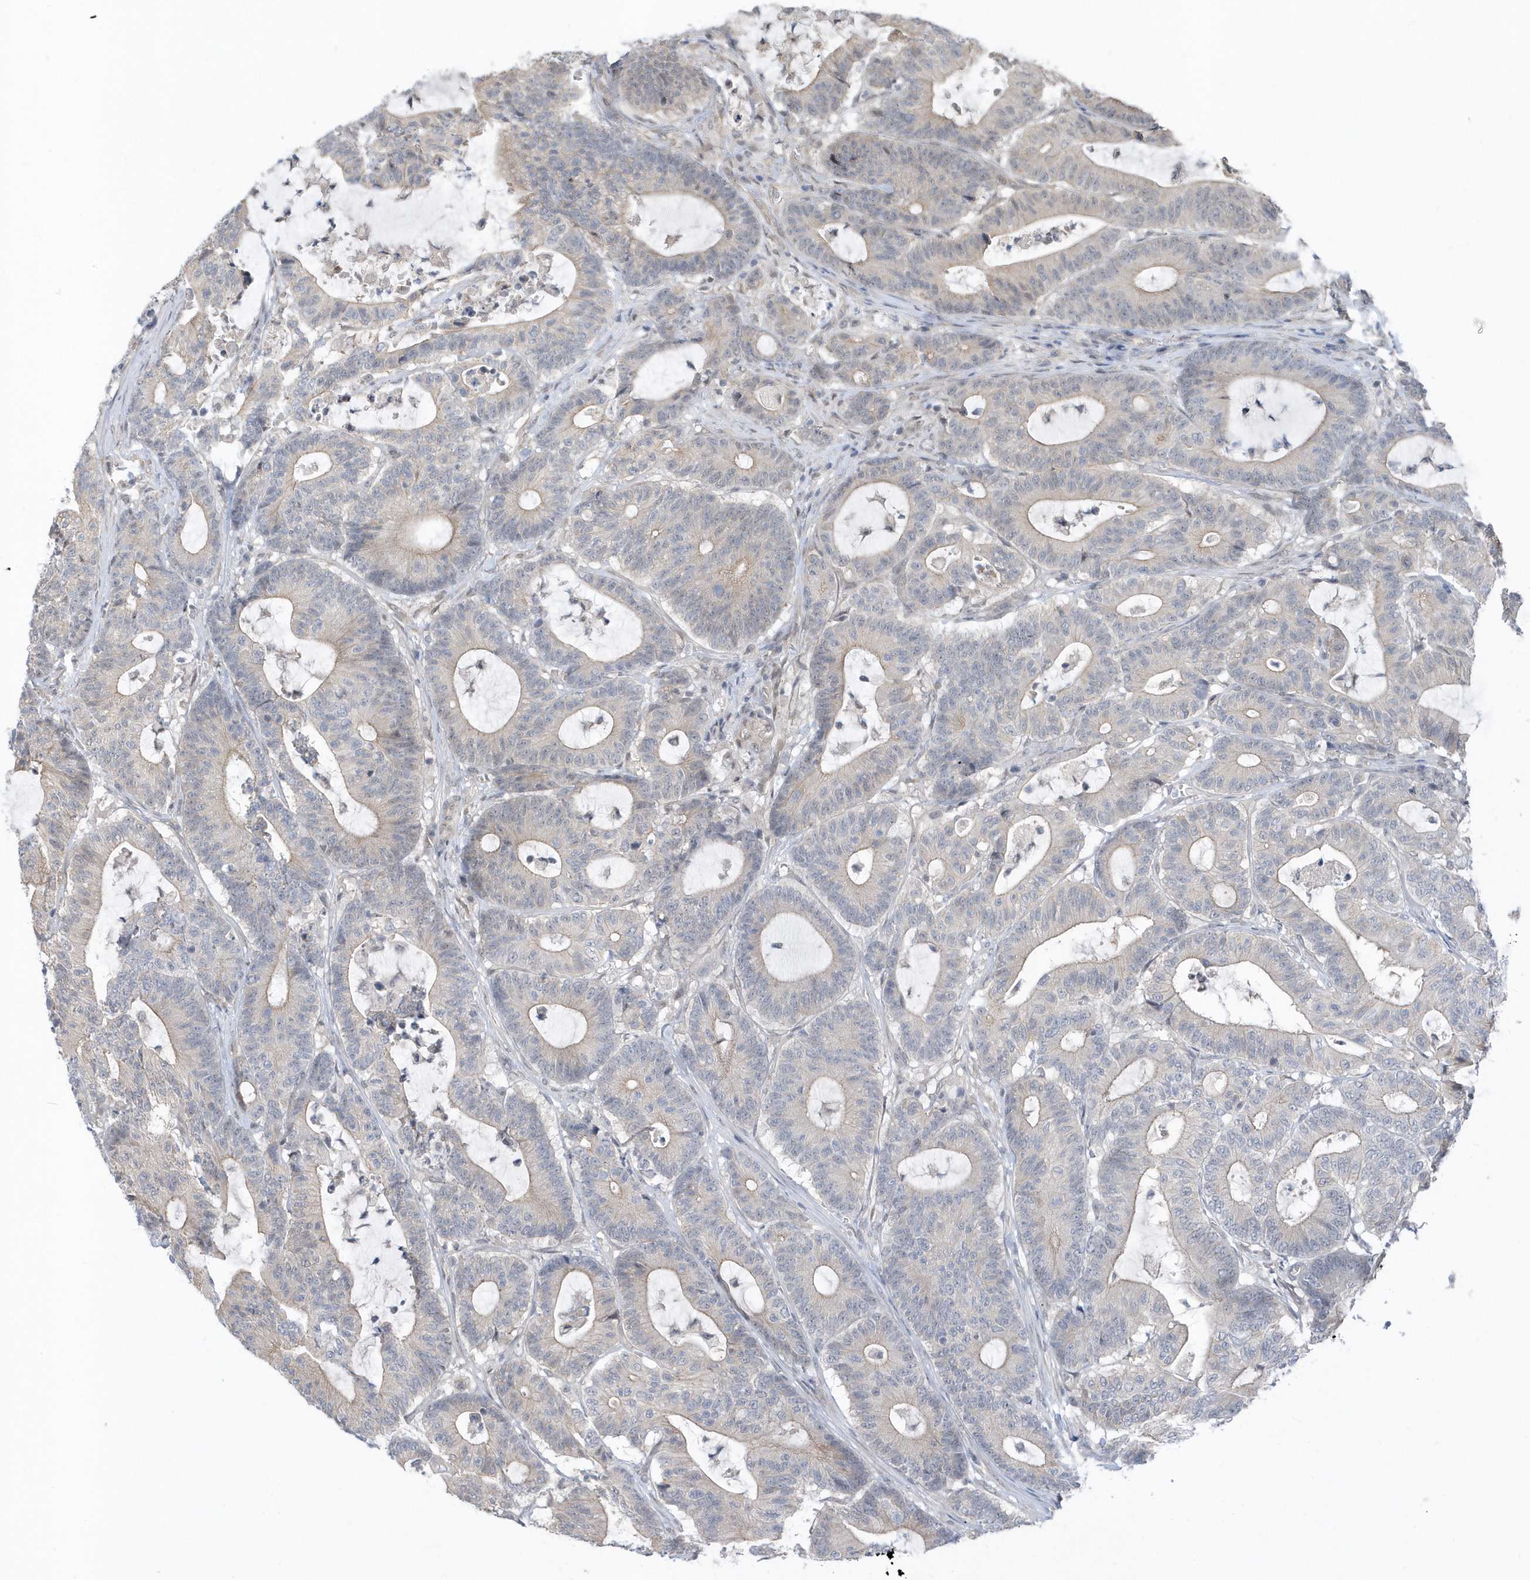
{"staining": {"intensity": "negative", "quantity": "none", "location": "none"}, "tissue": "colorectal cancer", "cell_type": "Tumor cells", "image_type": "cancer", "snomed": [{"axis": "morphology", "description": "Adenocarcinoma, NOS"}, {"axis": "topography", "description": "Colon"}], "caption": "The immunohistochemistry (IHC) photomicrograph has no significant positivity in tumor cells of colorectal cancer tissue. The staining is performed using DAB (3,3'-diaminobenzidine) brown chromogen with nuclei counter-stained in using hematoxylin.", "gene": "USP53", "patient": {"sex": "female", "age": 84}}